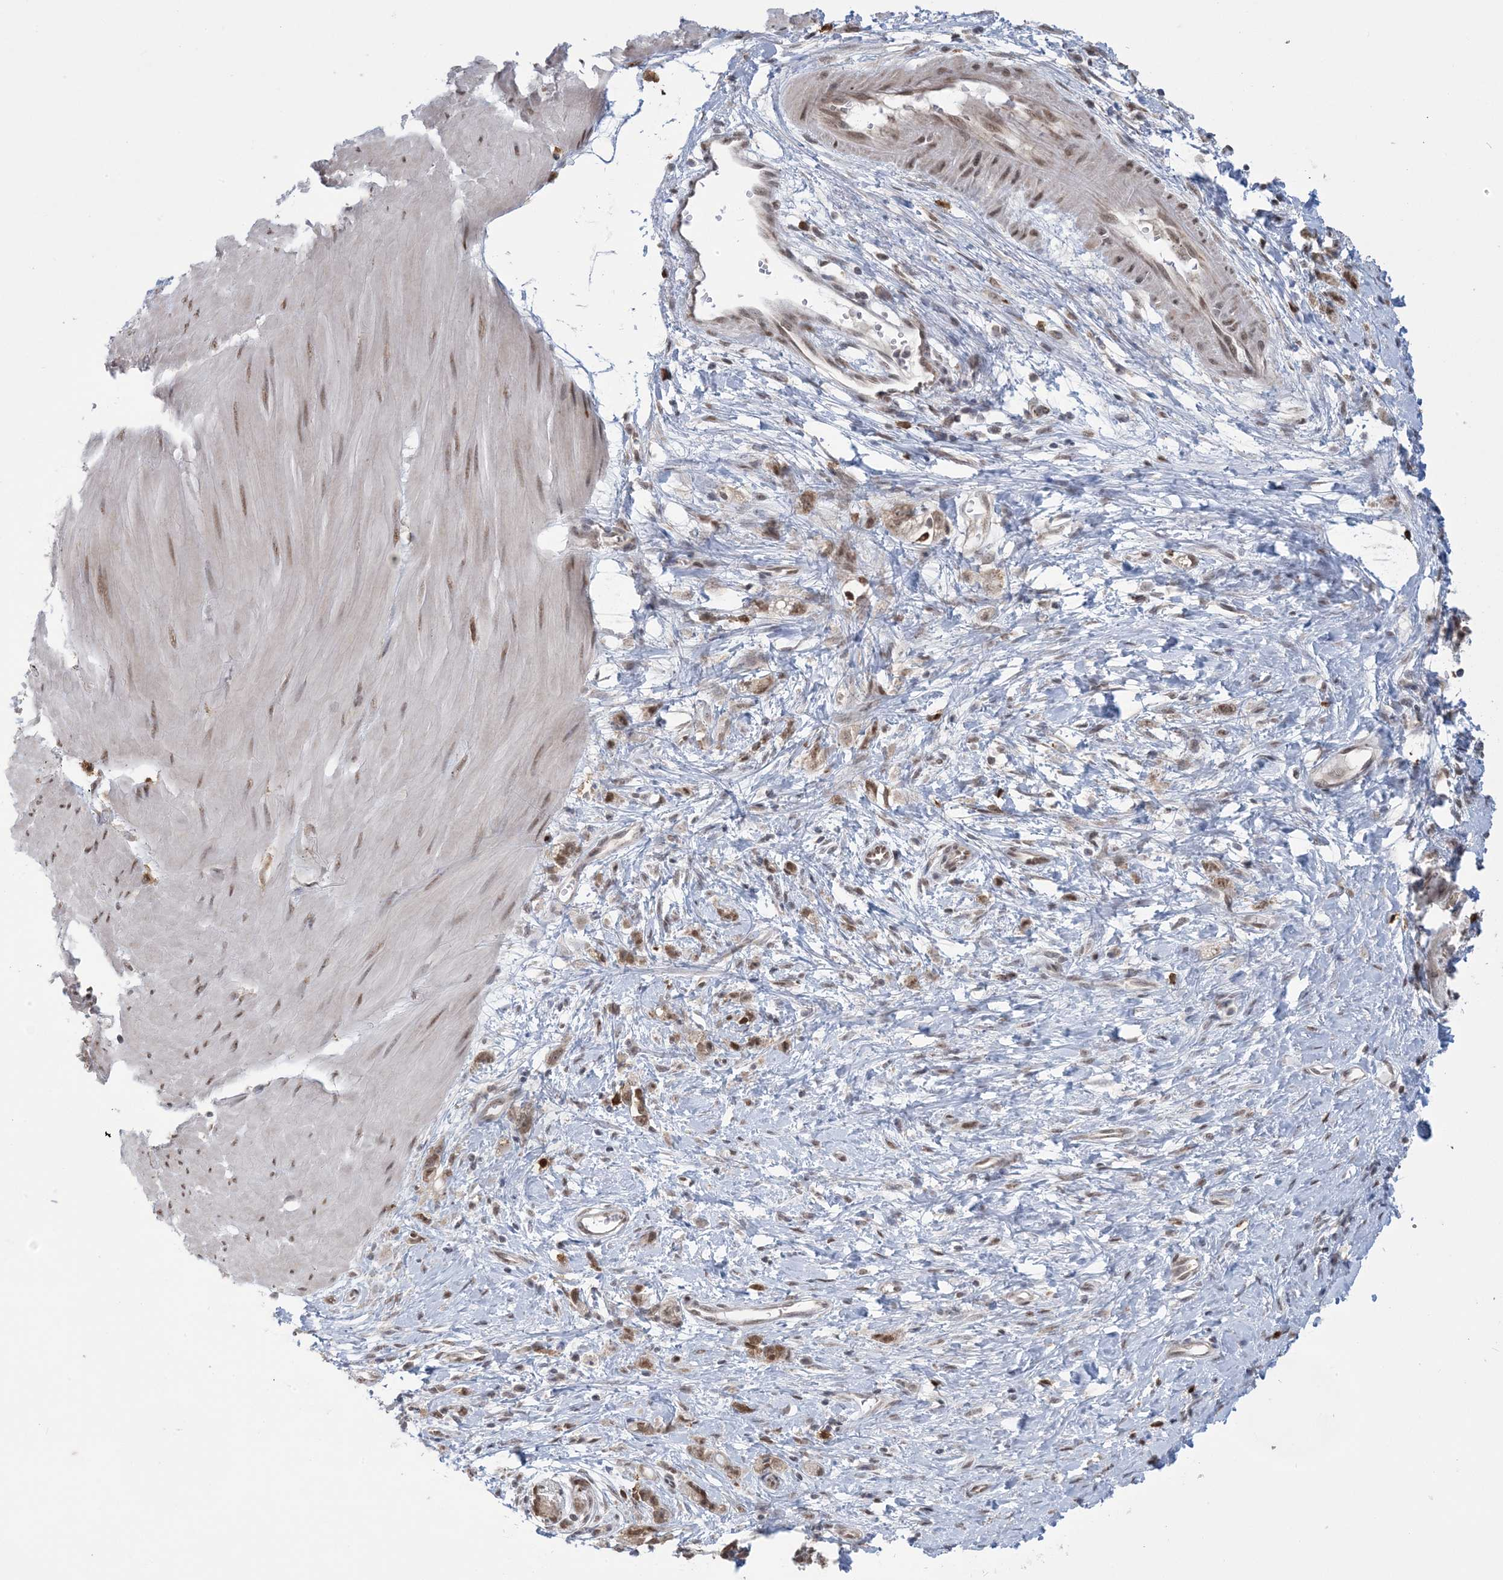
{"staining": {"intensity": "moderate", "quantity": ">75%", "location": "cytoplasmic/membranous"}, "tissue": "stomach cancer", "cell_type": "Tumor cells", "image_type": "cancer", "snomed": [{"axis": "morphology", "description": "Adenocarcinoma, NOS"}, {"axis": "topography", "description": "Stomach"}], "caption": "Immunohistochemistry (DAB (3,3'-diaminobenzidine)) staining of stomach adenocarcinoma reveals moderate cytoplasmic/membranous protein positivity in about >75% of tumor cells.", "gene": "TRMT10C", "patient": {"sex": "female", "age": 76}}